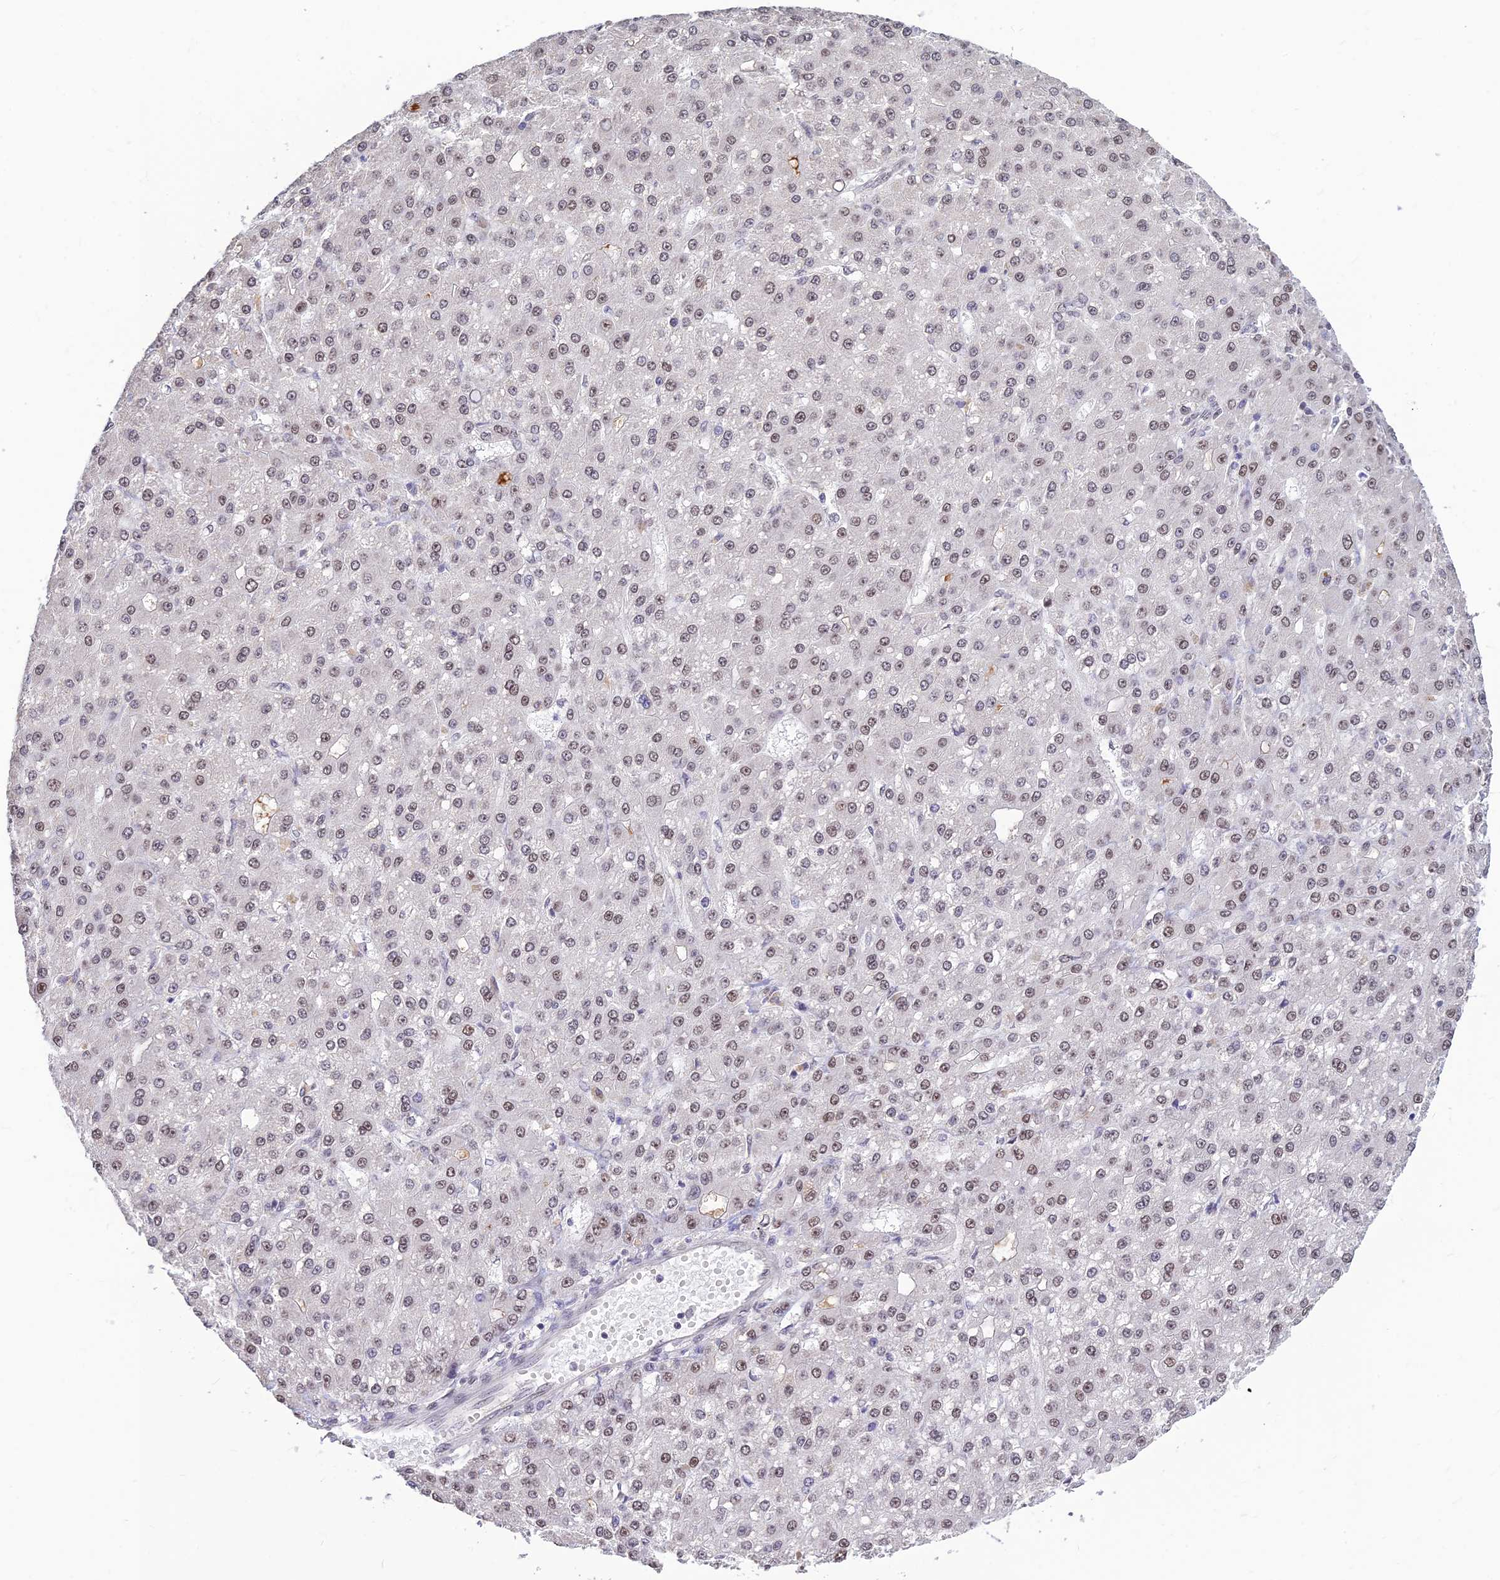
{"staining": {"intensity": "weak", "quantity": "25%-75%", "location": "nuclear"}, "tissue": "liver cancer", "cell_type": "Tumor cells", "image_type": "cancer", "snomed": [{"axis": "morphology", "description": "Carcinoma, Hepatocellular, NOS"}, {"axis": "topography", "description": "Liver"}], "caption": "Immunohistochemical staining of human liver cancer exhibits weak nuclear protein staining in approximately 25%-75% of tumor cells.", "gene": "POLR1G", "patient": {"sex": "male", "age": 67}}